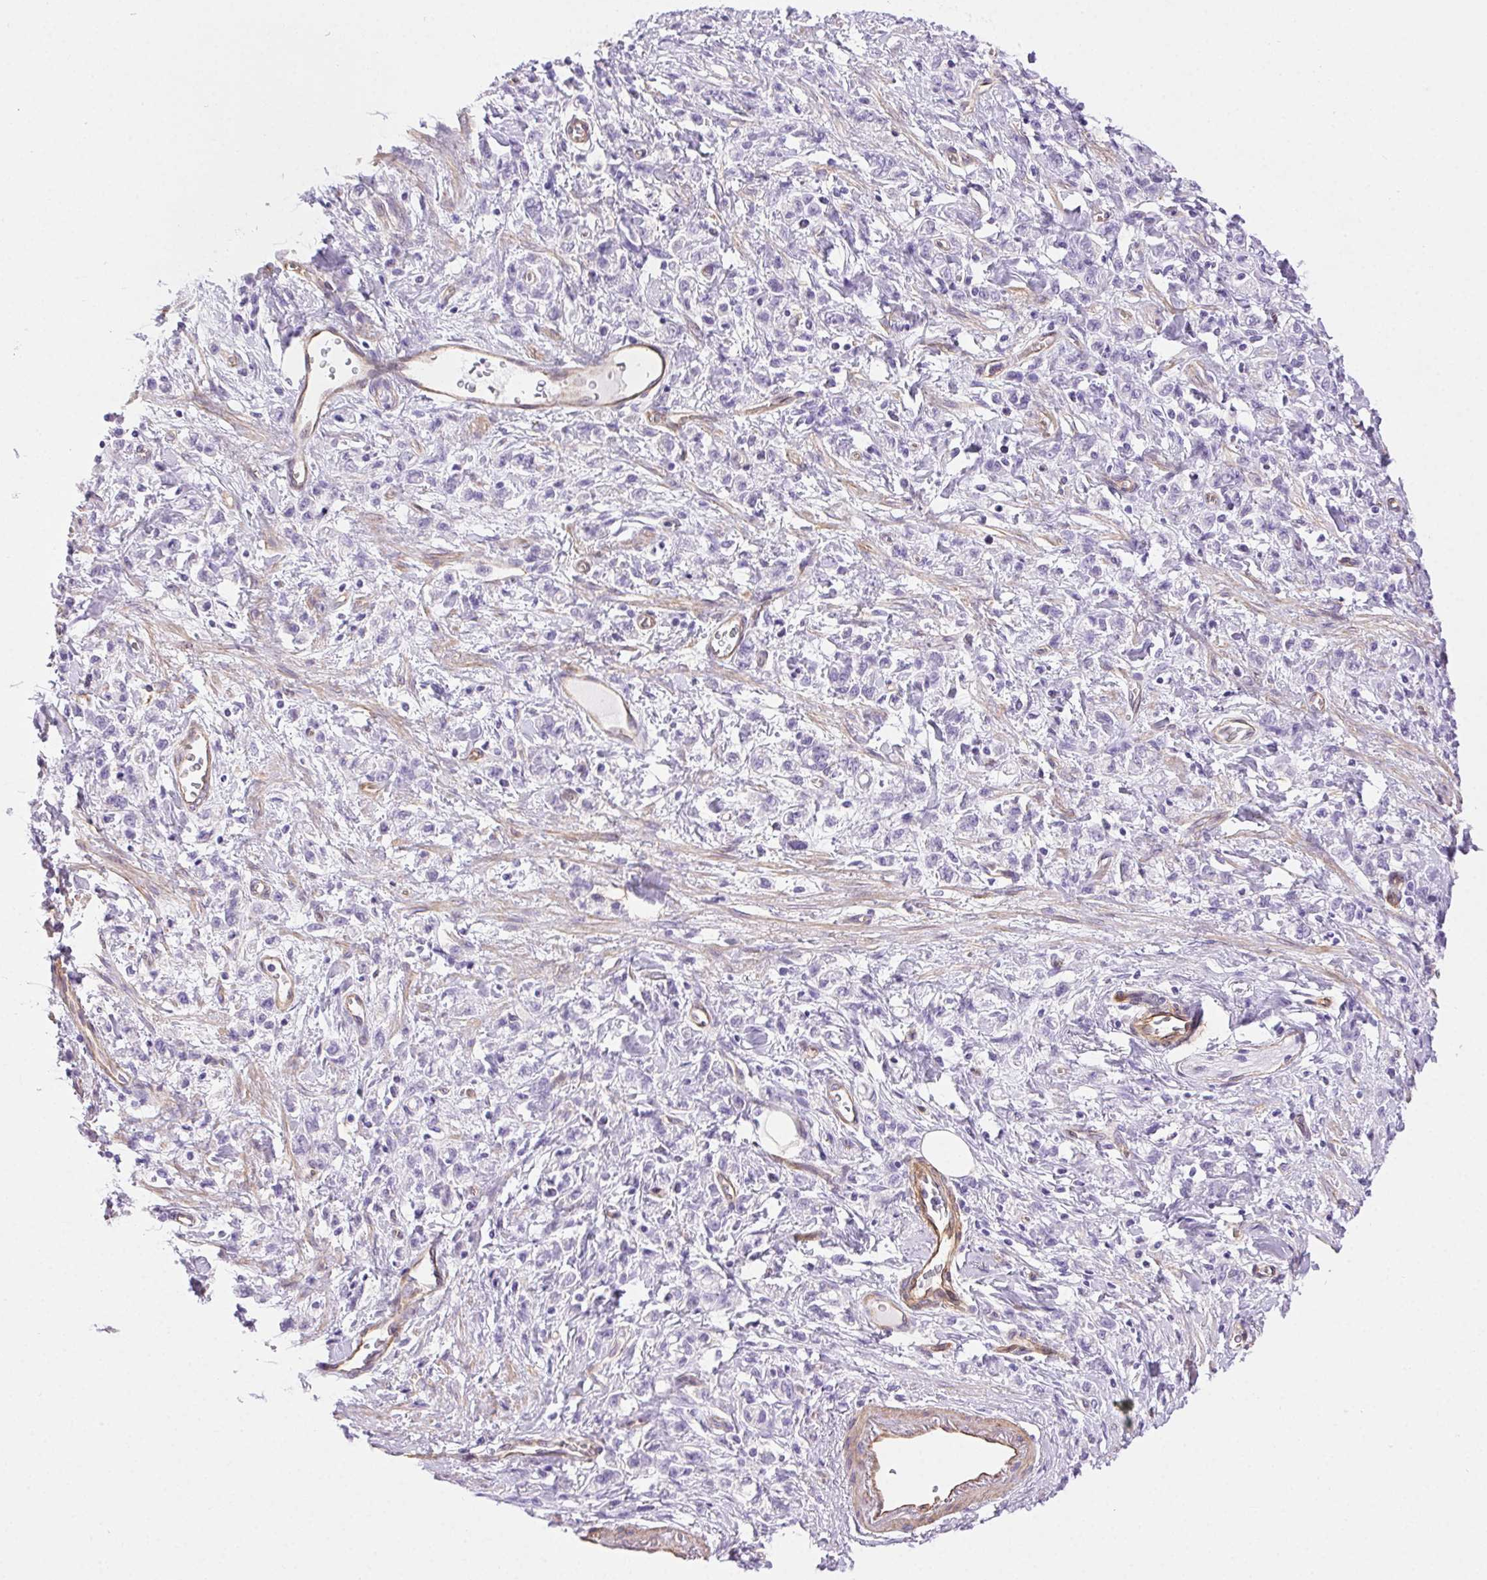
{"staining": {"intensity": "negative", "quantity": "none", "location": "none"}, "tissue": "stomach cancer", "cell_type": "Tumor cells", "image_type": "cancer", "snomed": [{"axis": "morphology", "description": "Adenocarcinoma, NOS"}, {"axis": "topography", "description": "Stomach"}], "caption": "Tumor cells show no significant protein staining in adenocarcinoma (stomach).", "gene": "SHCBP1L", "patient": {"sex": "male", "age": 77}}